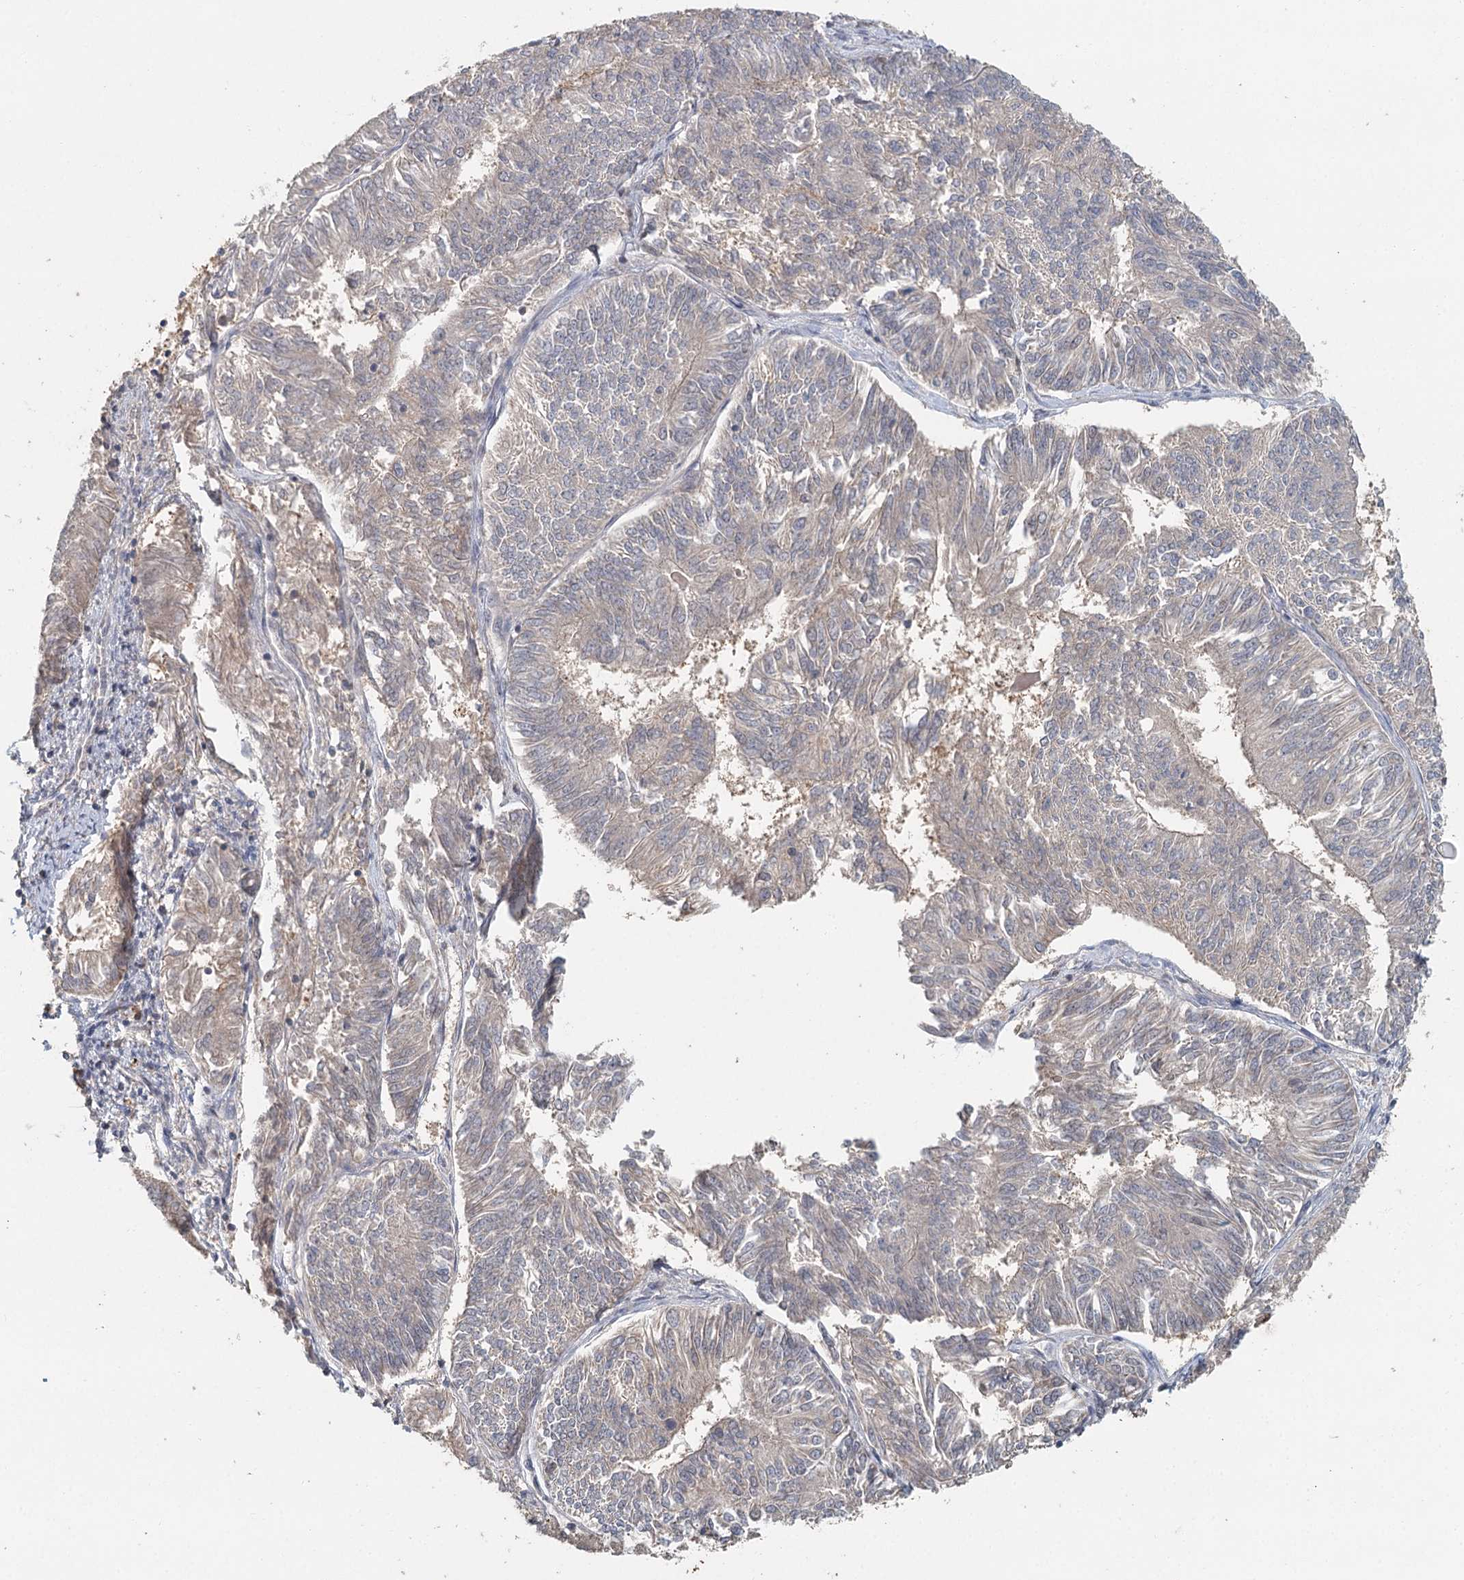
{"staining": {"intensity": "weak", "quantity": "<25%", "location": "cytoplasmic/membranous"}, "tissue": "endometrial cancer", "cell_type": "Tumor cells", "image_type": "cancer", "snomed": [{"axis": "morphology", "description": "Adenocarcinoma, NOS"}, {"axis": "topography", "description": "Endometrium"}], "caption": "Immunohistochemical staining of endometrial cancer (adenocarcinoma) displays no significant staining in tumor cells. (Immunohistochemistry, brightfield microscopy, high magnification).", "gene": "ADK", "patient": {"sex": "female", "age": 58}}